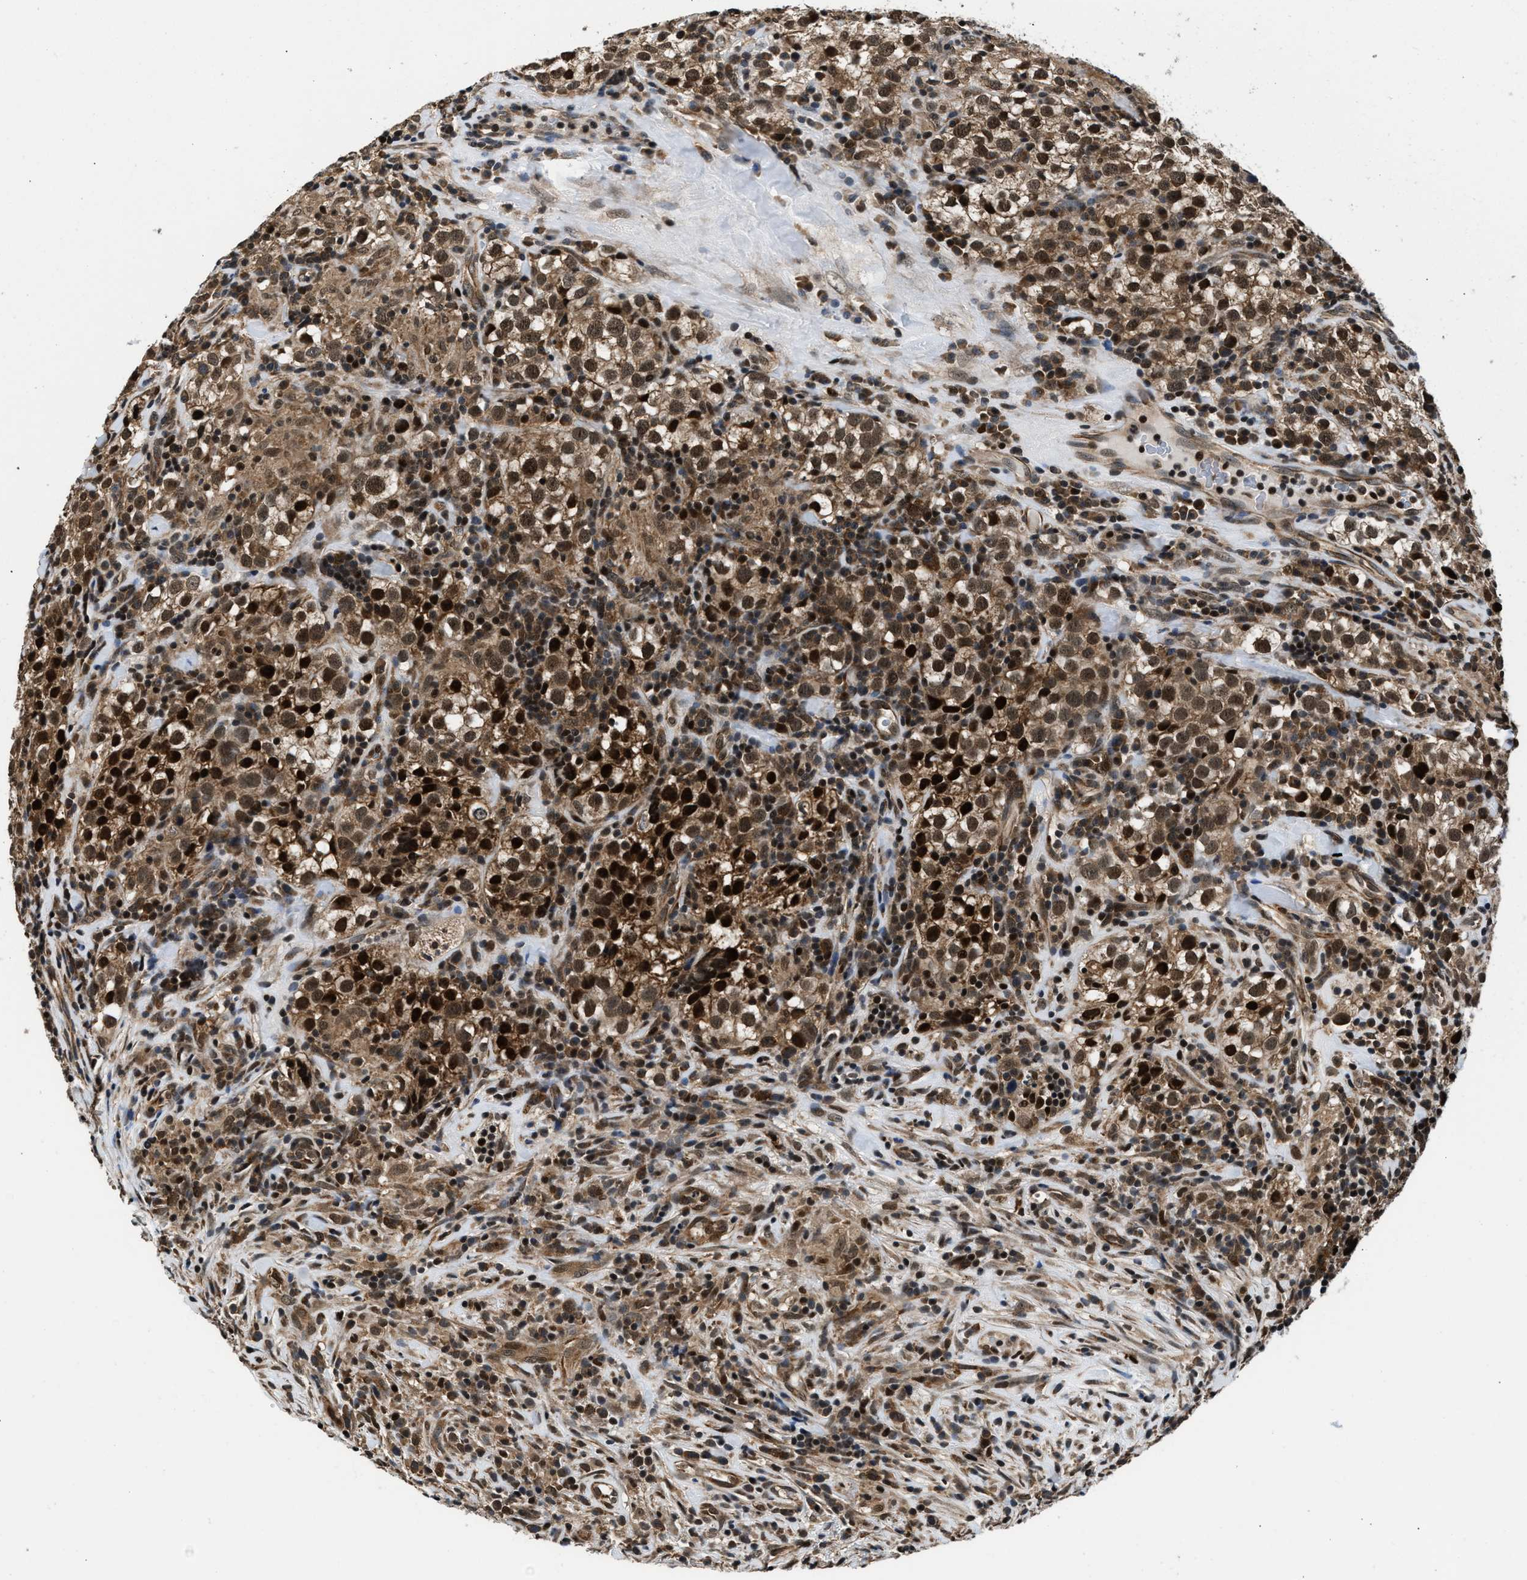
{"staining": {"intensity": "moderate", "quantity": ">75%", "location": "cytoplasmic/membranous,nuclear"}, "tissue": "testis cancer", "cell_type": "Tumor cells", "image_type": "cancer", "snomed": [{"axis": "morphology", "description": "Seminoma, NOS"}, {"axis": "morphology", "description": "Carcinoma, Embryonal, NOS"}, {"axis": "topography", "description": "Testis"}], "caption": "Protein staining by immunohistochemistry shows moderate cytoplasmic/membranous and nuclear staining in about >75% of tumor cells in testis cancer. (DAB IHC with brightfield microscopy, high magnification).", "gene": "RBM33", "patient": {"sex": "male", "age": 36}}